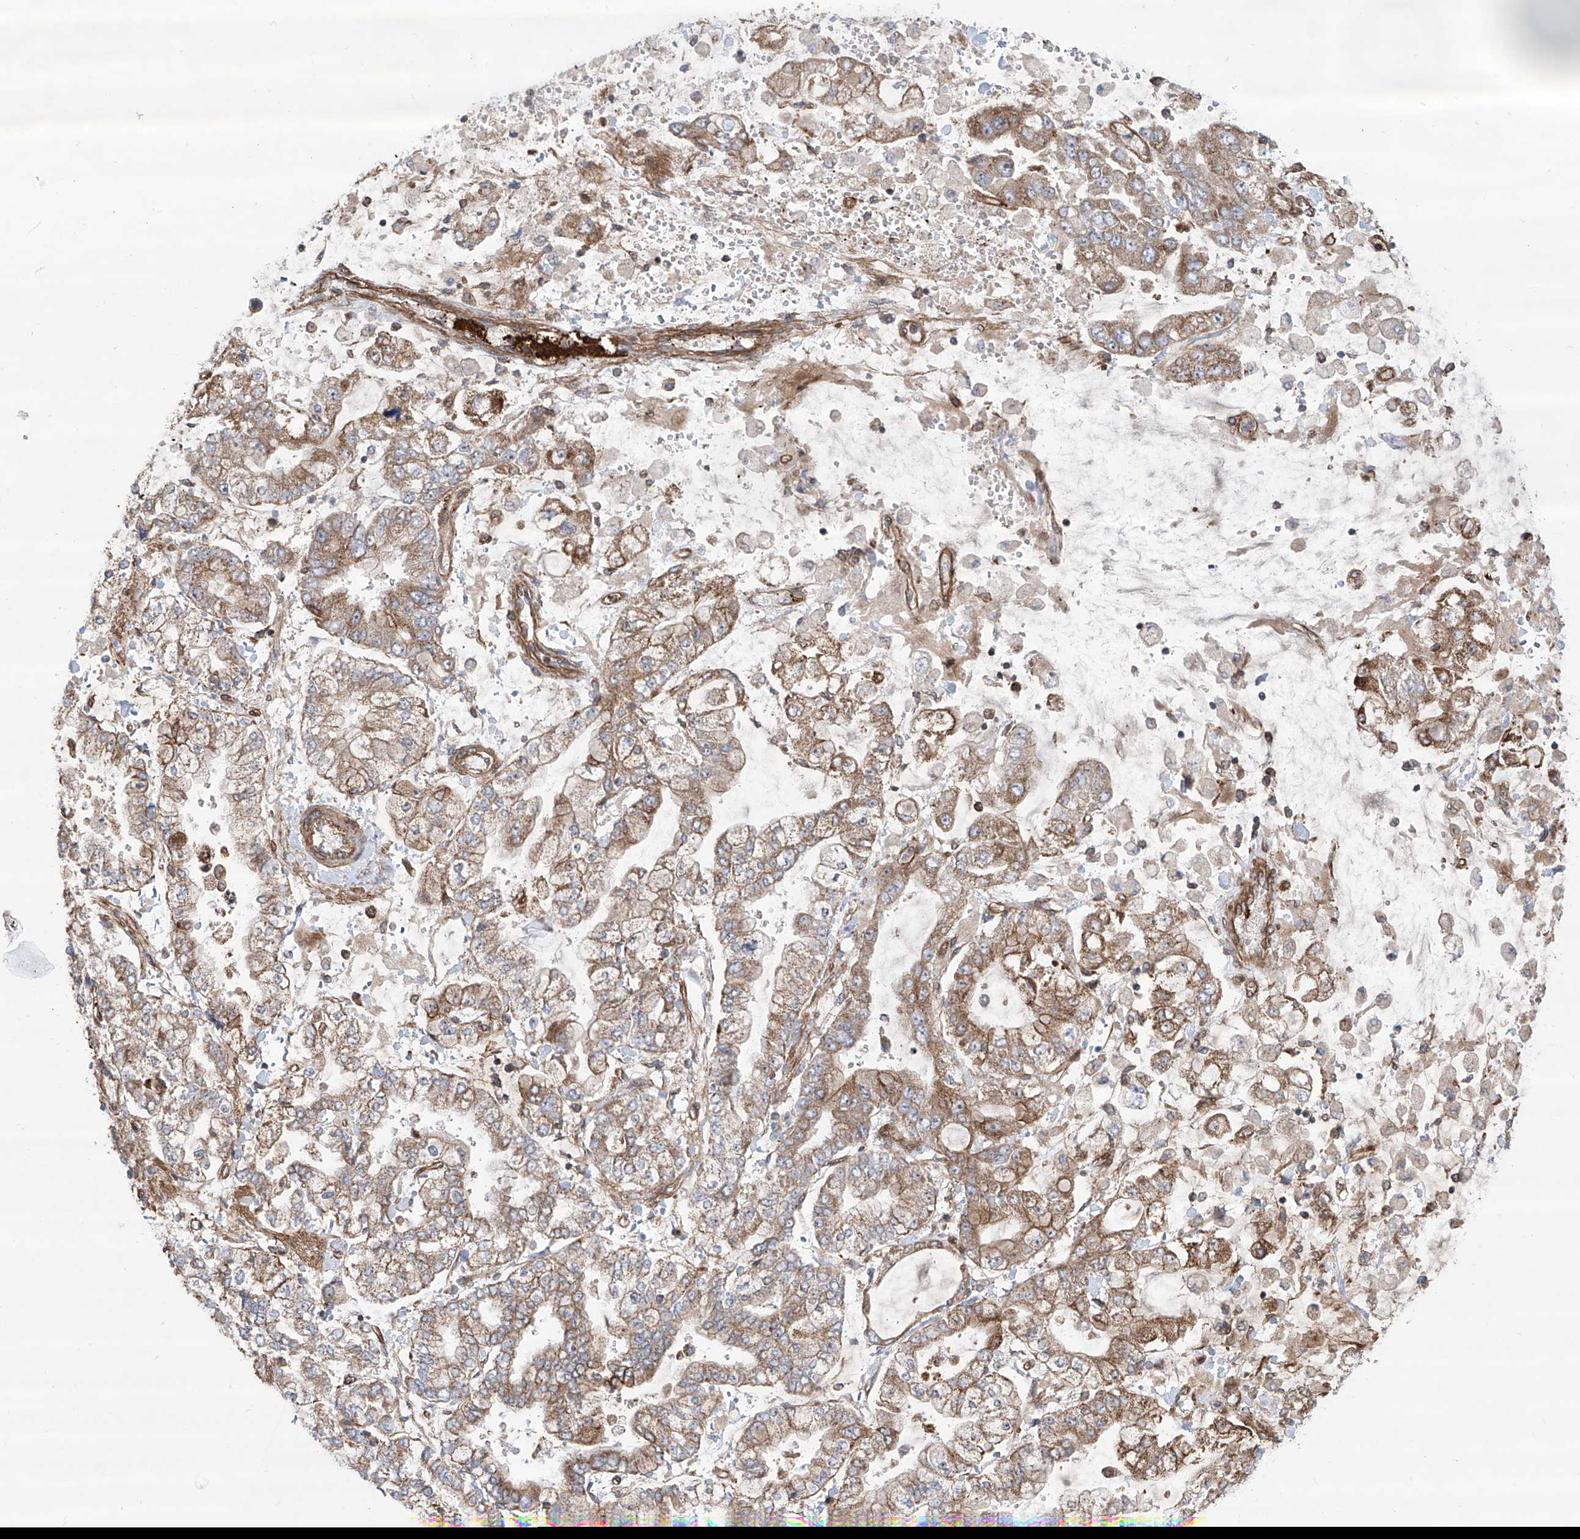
{"staining": {"intensity": "moderate", "quantity": ">75%", "location": "cytoplasmic/membranous"}, "tissue": "stomach cancer", "cell_type": "Tumor cells", "image_type": "cancer", "snomed": [{"axis": "morphology", "description": "Normal tissue, NOS"}, {"axis": "morphology", "description": "Adenocarcinoma, NOS"}, {"axis": "topography", "description": "Stomach, upper"}, {"axis": "topography", "description": "Stomach"}], "caption": "Stomach cancer tissue demonstrates moderate cytoplasmic/membranous expression in approximately >75% of tumor cells, visualized by immunohistochemistry. (DAB IHC with brightfield microscopy, high magnification).", "gene": "APAF1", "patient": {"sex": "male", "age": 76}}